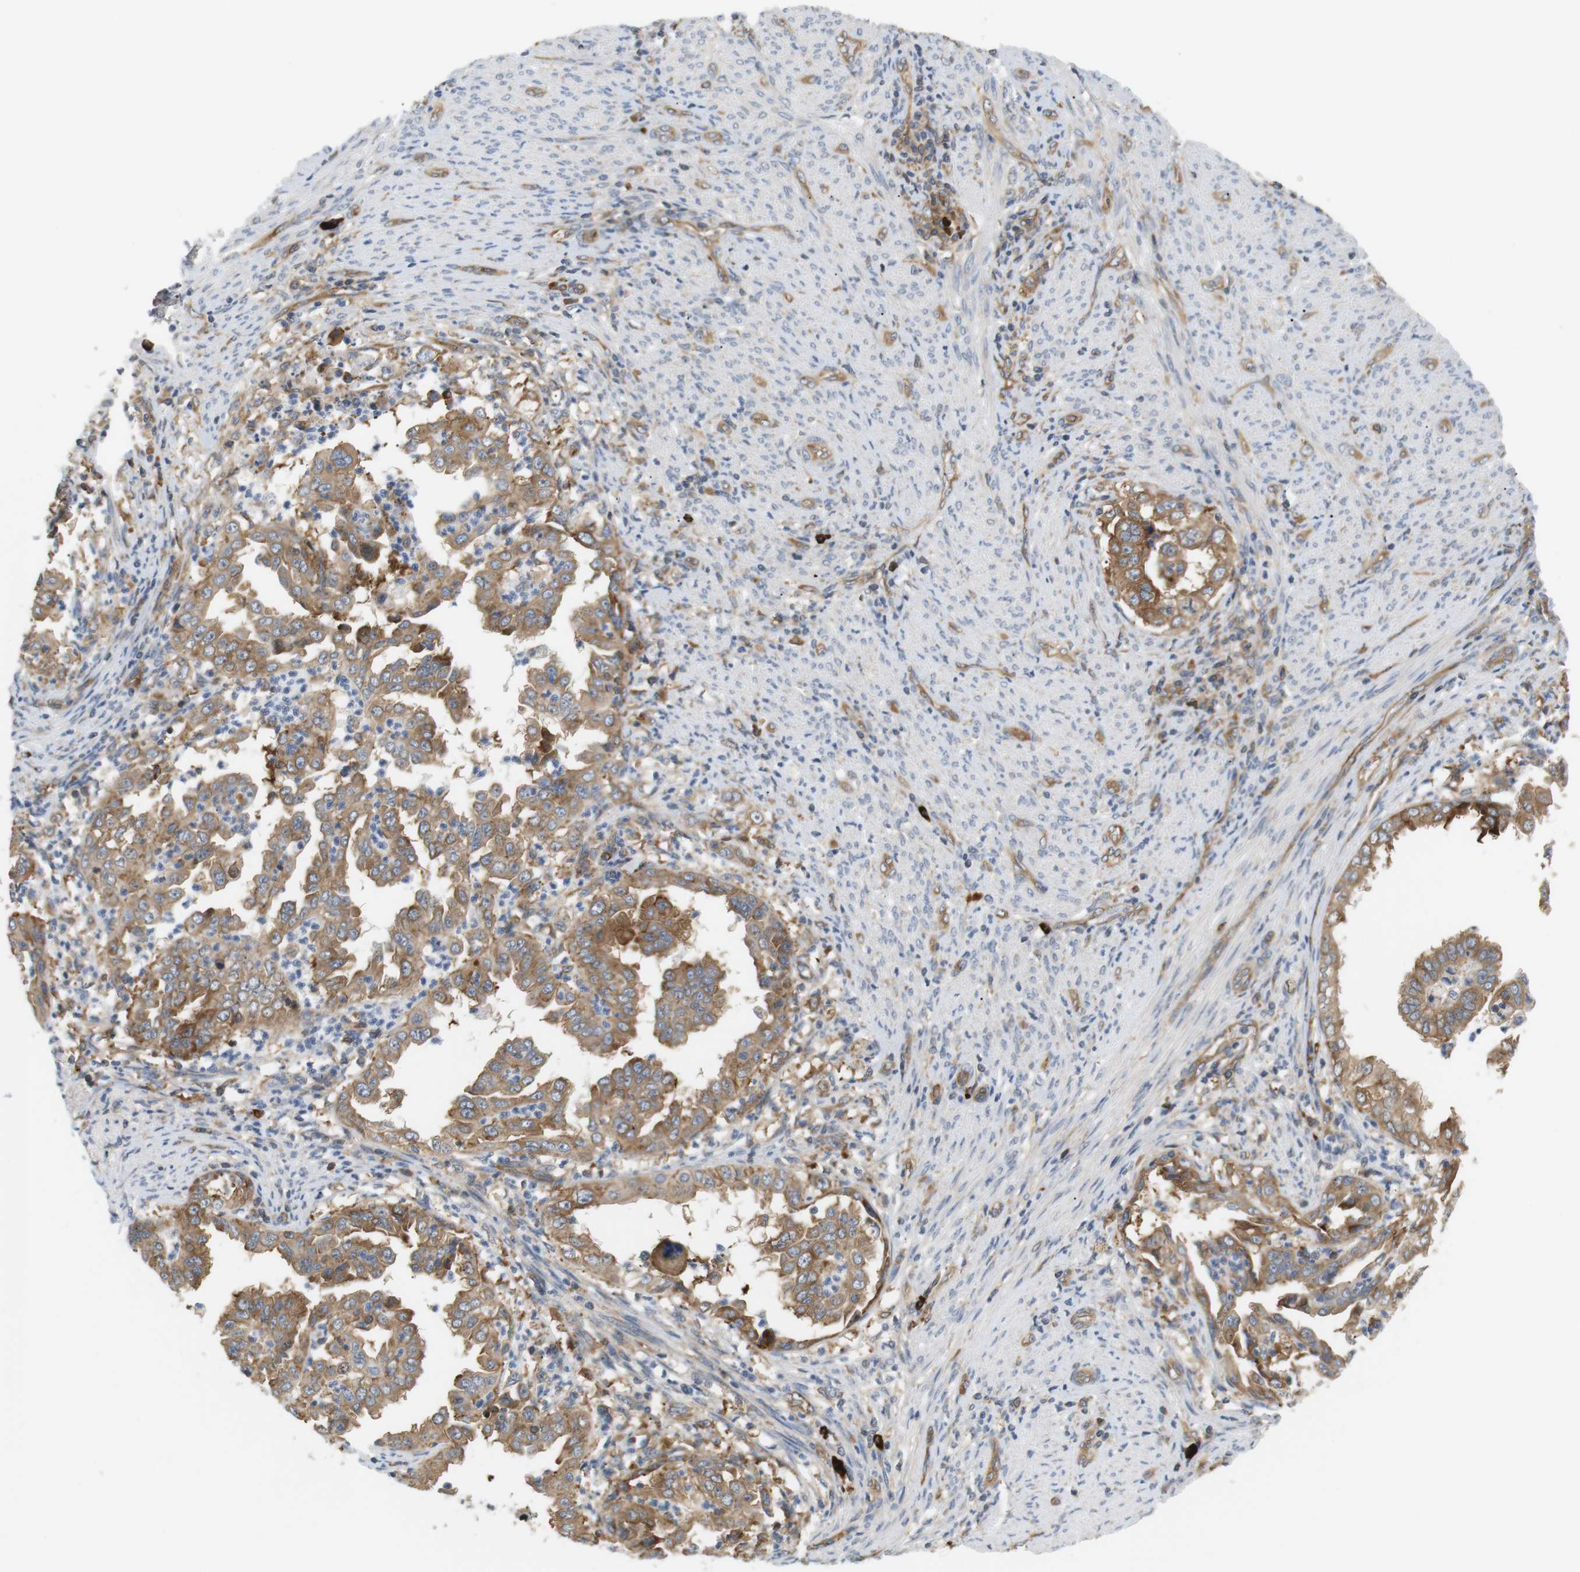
{"staining": {"intensity": "moderate", "quantity": ">75%", "location": "cytoplasmic/membranous"}, "tissue": "endometrial cancer", "cell_type": "Tumor cells", "image_type": "cancer", "snomed": [{"axis": "morphology", "description": "Adenocarcinoma, NOS"}, {"axis": "topography", "description": "Endometrium"}], "caption": "Immunohistochemistry (IHC) of endometrial adenocarcinoma shows medium levels of moderate cytoplasmic/membranous positivity in approximately >75% of tumor cells. Immunohistochemistry stains the protein in brown and the nuclei are stained blue.", "gene": "TMEM200A", "patient": {"sex": "female", "age": 85}}